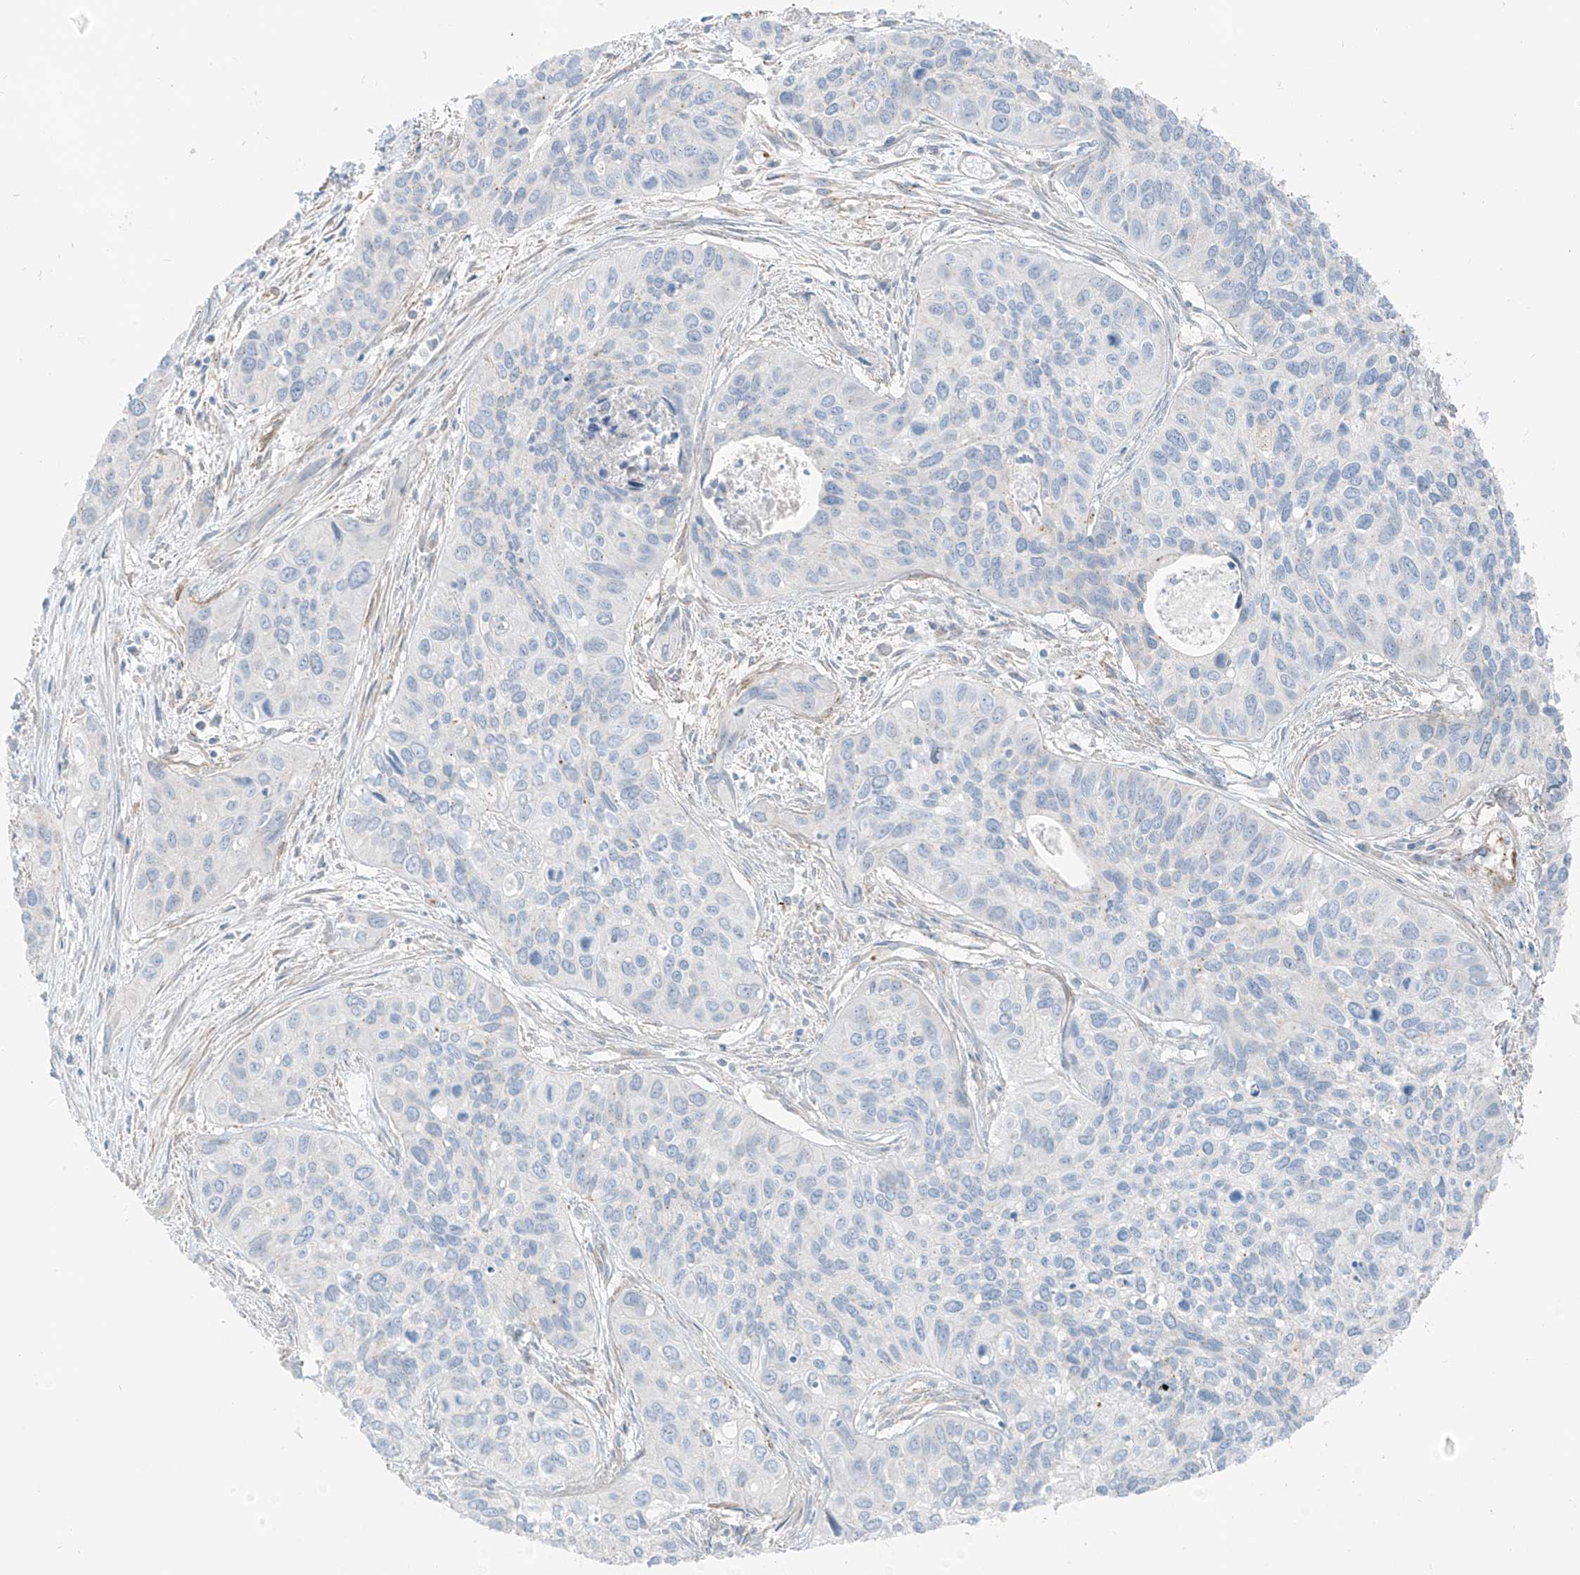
{"staining": {"intensity": "negative", "quantity": "none", "location": "none"}, "tissue": "cervical cancer", "cell_type": "Tumor cells", "image_type": "cancer", "snomed": [{"axis": "morphology", "description": "Squamous cell carcinoma, NOS"}, {"axis": "topography", "description": "Cervix"}], "caption": "DAB (3,3'-diaminobenzidine) immunohistochemical staining of cervical cancer (squamous cell carcinoma) shows no significant expression in tumor cells.", "gene": "SMCP", "patient": {"sex": "female", "age": 55}}